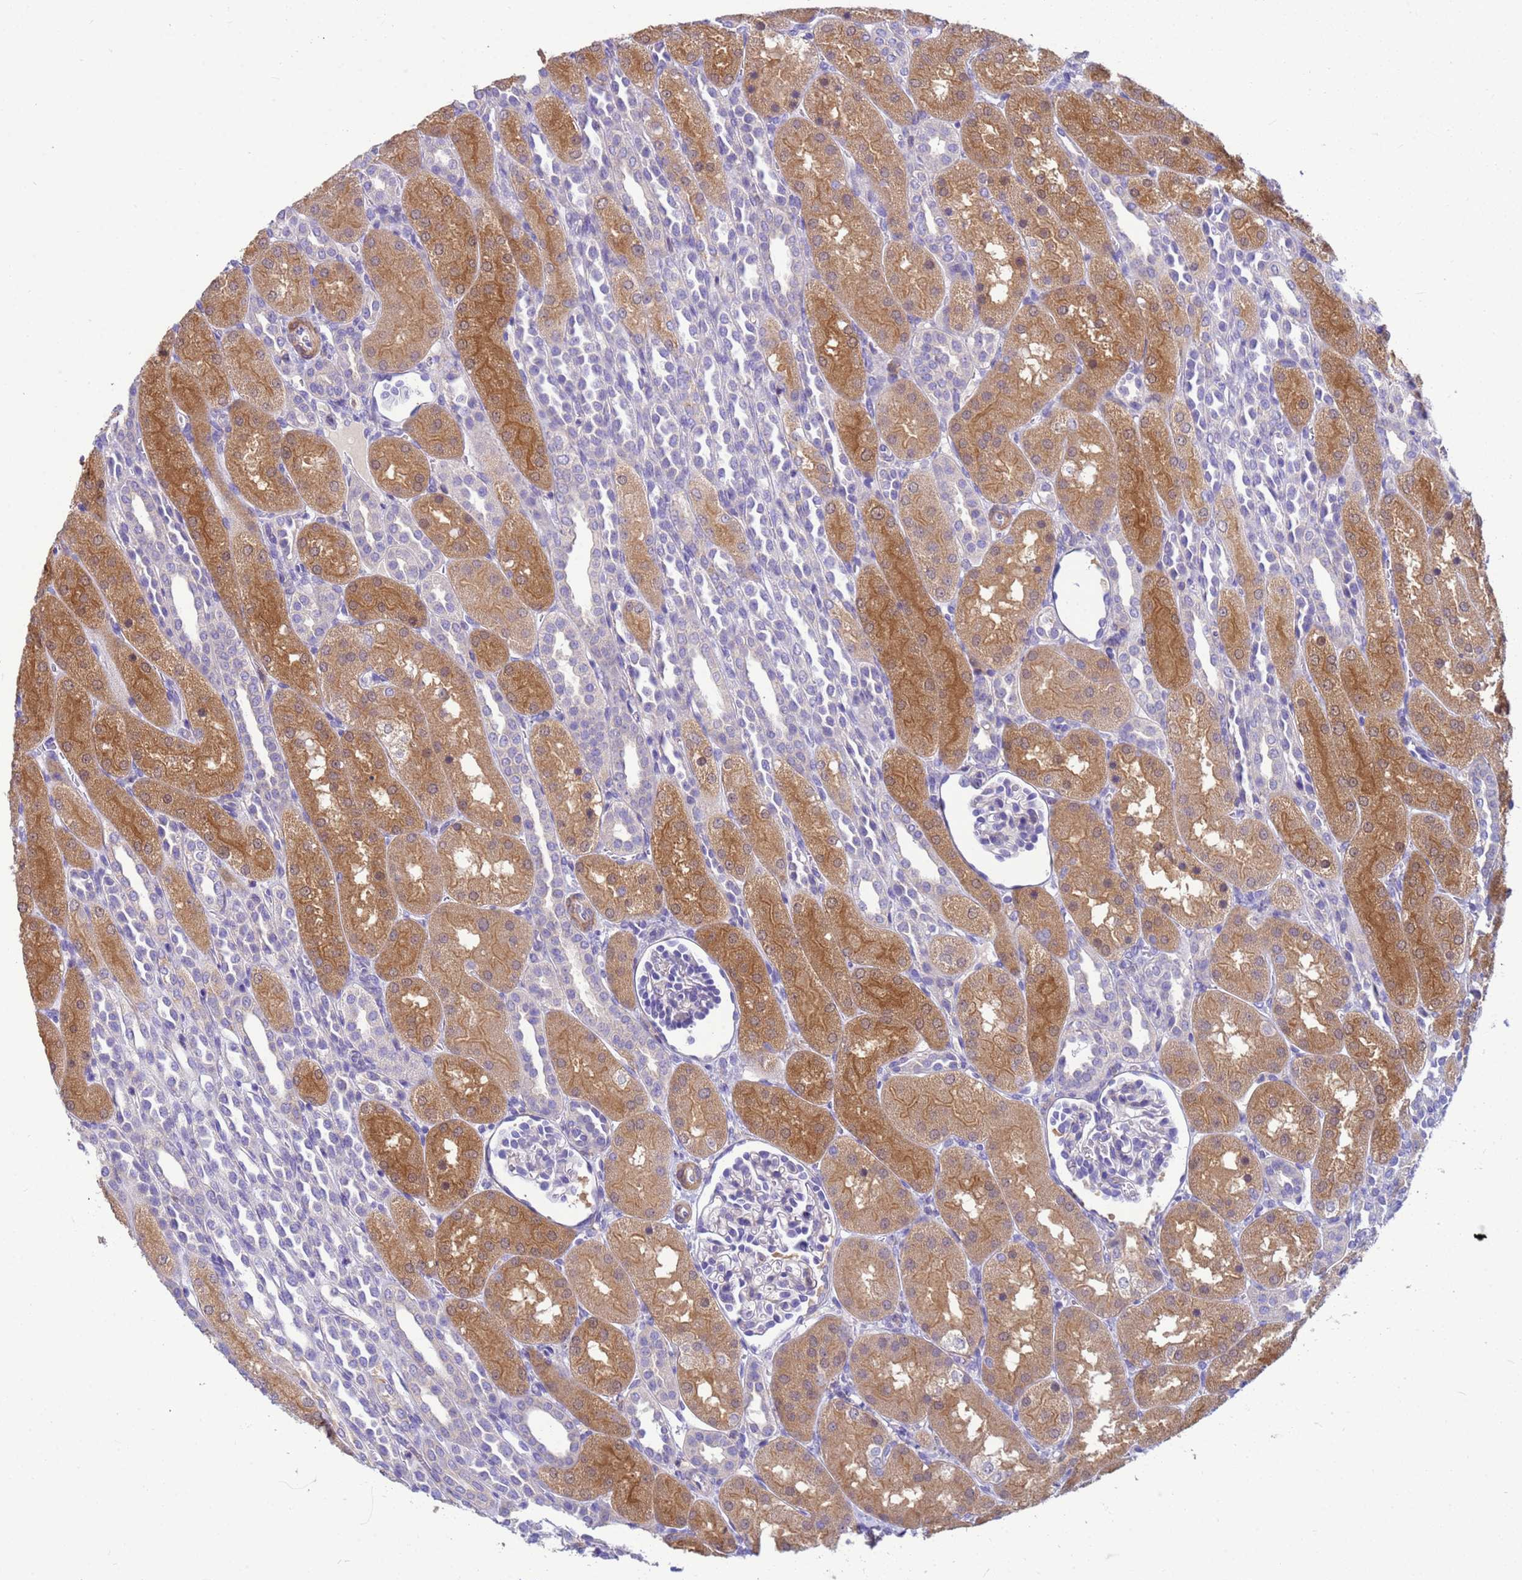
{"staining": {"intensity": "negative", "quantity": "none", "location": "none"}, "tissue": "kidney", "cell_type": "Cells in glomeruli", "image_type": "normal", "snomed": [{"axis": "morphology", "description": "Normal tissue, NOS"}, {"axis": "topography", "description": "Kidney"}], "caption": "Immunohistochemistry image of unremarkable kidney: human kidney stained with DAB displays no significant protein staining in cells in glomeruli.", "gene": "KLHL13", "patient": {"sex": "male", "age": 1}}